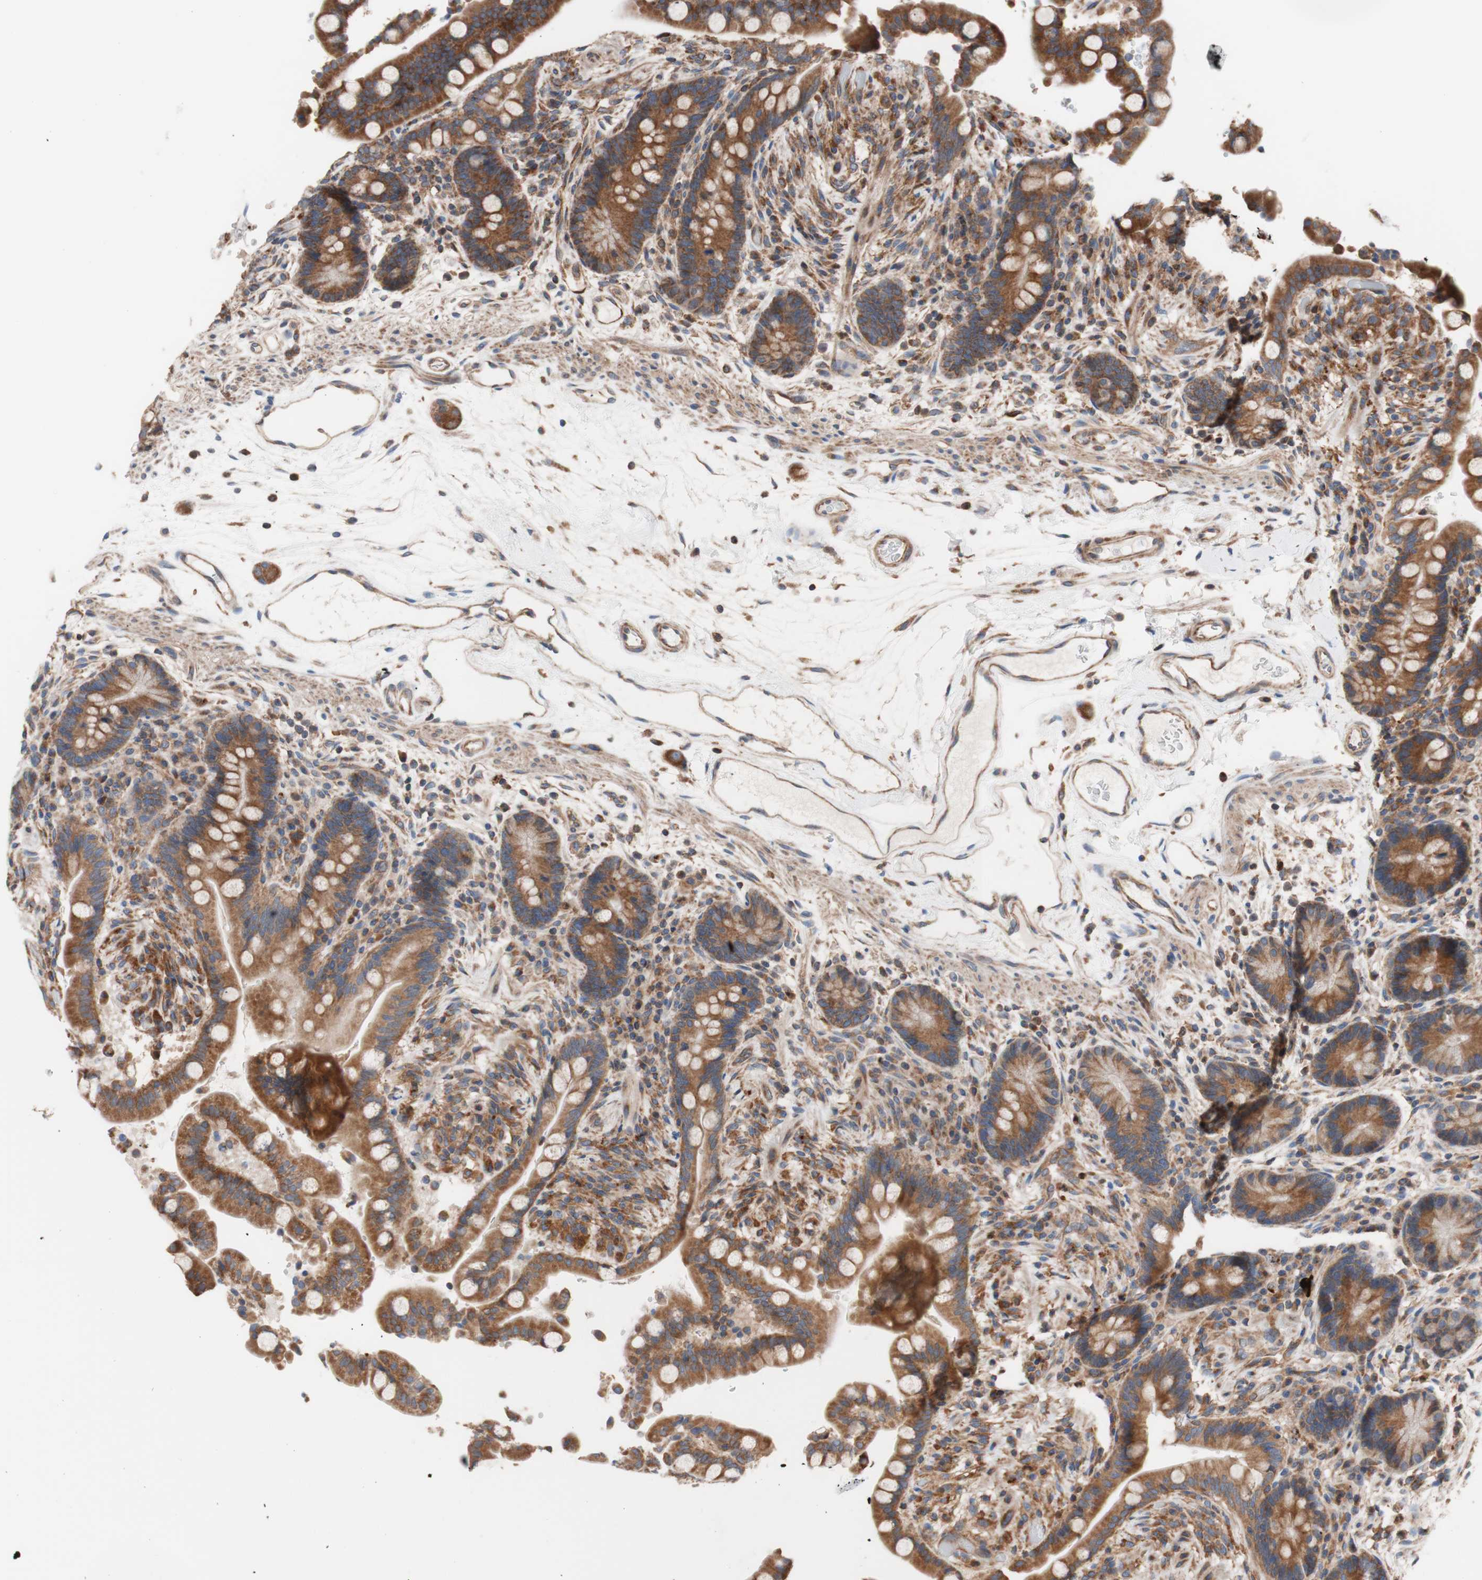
{"staining": {"intensity": "moderate", "quantity": ">75%", "location": "cytoplasmic/membranous"}, "tissue": "colon", "cell_type": "Endothelial cells", "image_type": "normal", "snomed": [{"axis": "morphology", "description": "Normal tissue, NOS"}, {"axis": "topography", "description": "Colon"}], "caption": "DAB (3,3'-diaminobenzidine) immunohistochemical staining of normal human colon reveals moderate cytoplasmic/membranous protein staining in about >75% of endothelial cells.", "gene": "FMR1", "patient": {"sex": "male", "age": 73}}